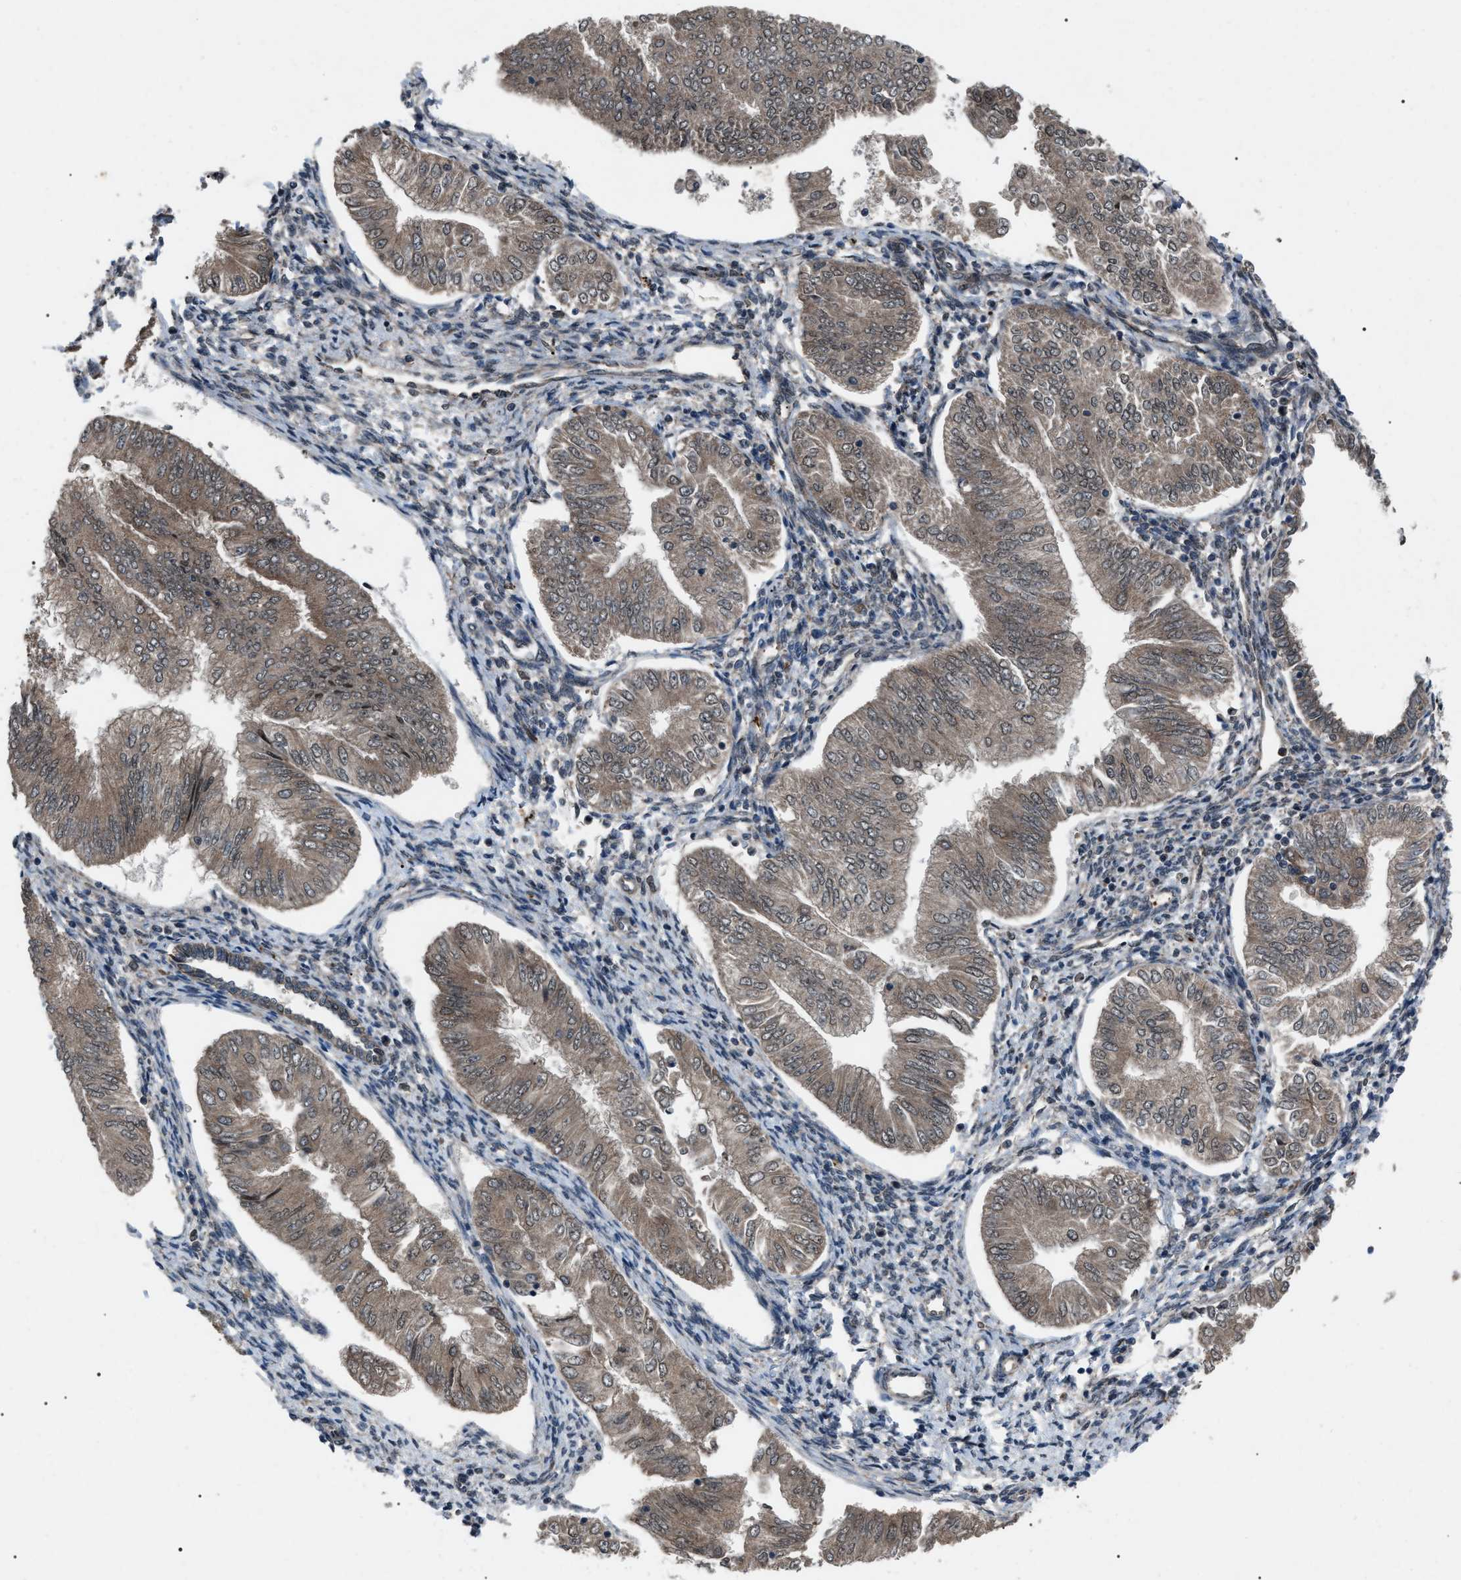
{"staining": {"intensity": "weak", "quantity": ">75%", "location": "cytoplasmic/membranous"}, "tissue": "endometrial cancer", "cell_type": "Tumor cells", "image_type": "cancer", "snomed": [{"axis": "morphology", "description": "Adenocarcinoma, NOS"}, {"axis": "topography", "description": "Endometrium"}], "caption": "Endometrial cancer stained with DAB immunohistochemistry displays low levels of weak cytoplasmic/membranous expression in about >75% of tumor cells.", "gene": "ZFAND2A", "patient": {"sex": "female", "age": 53}}